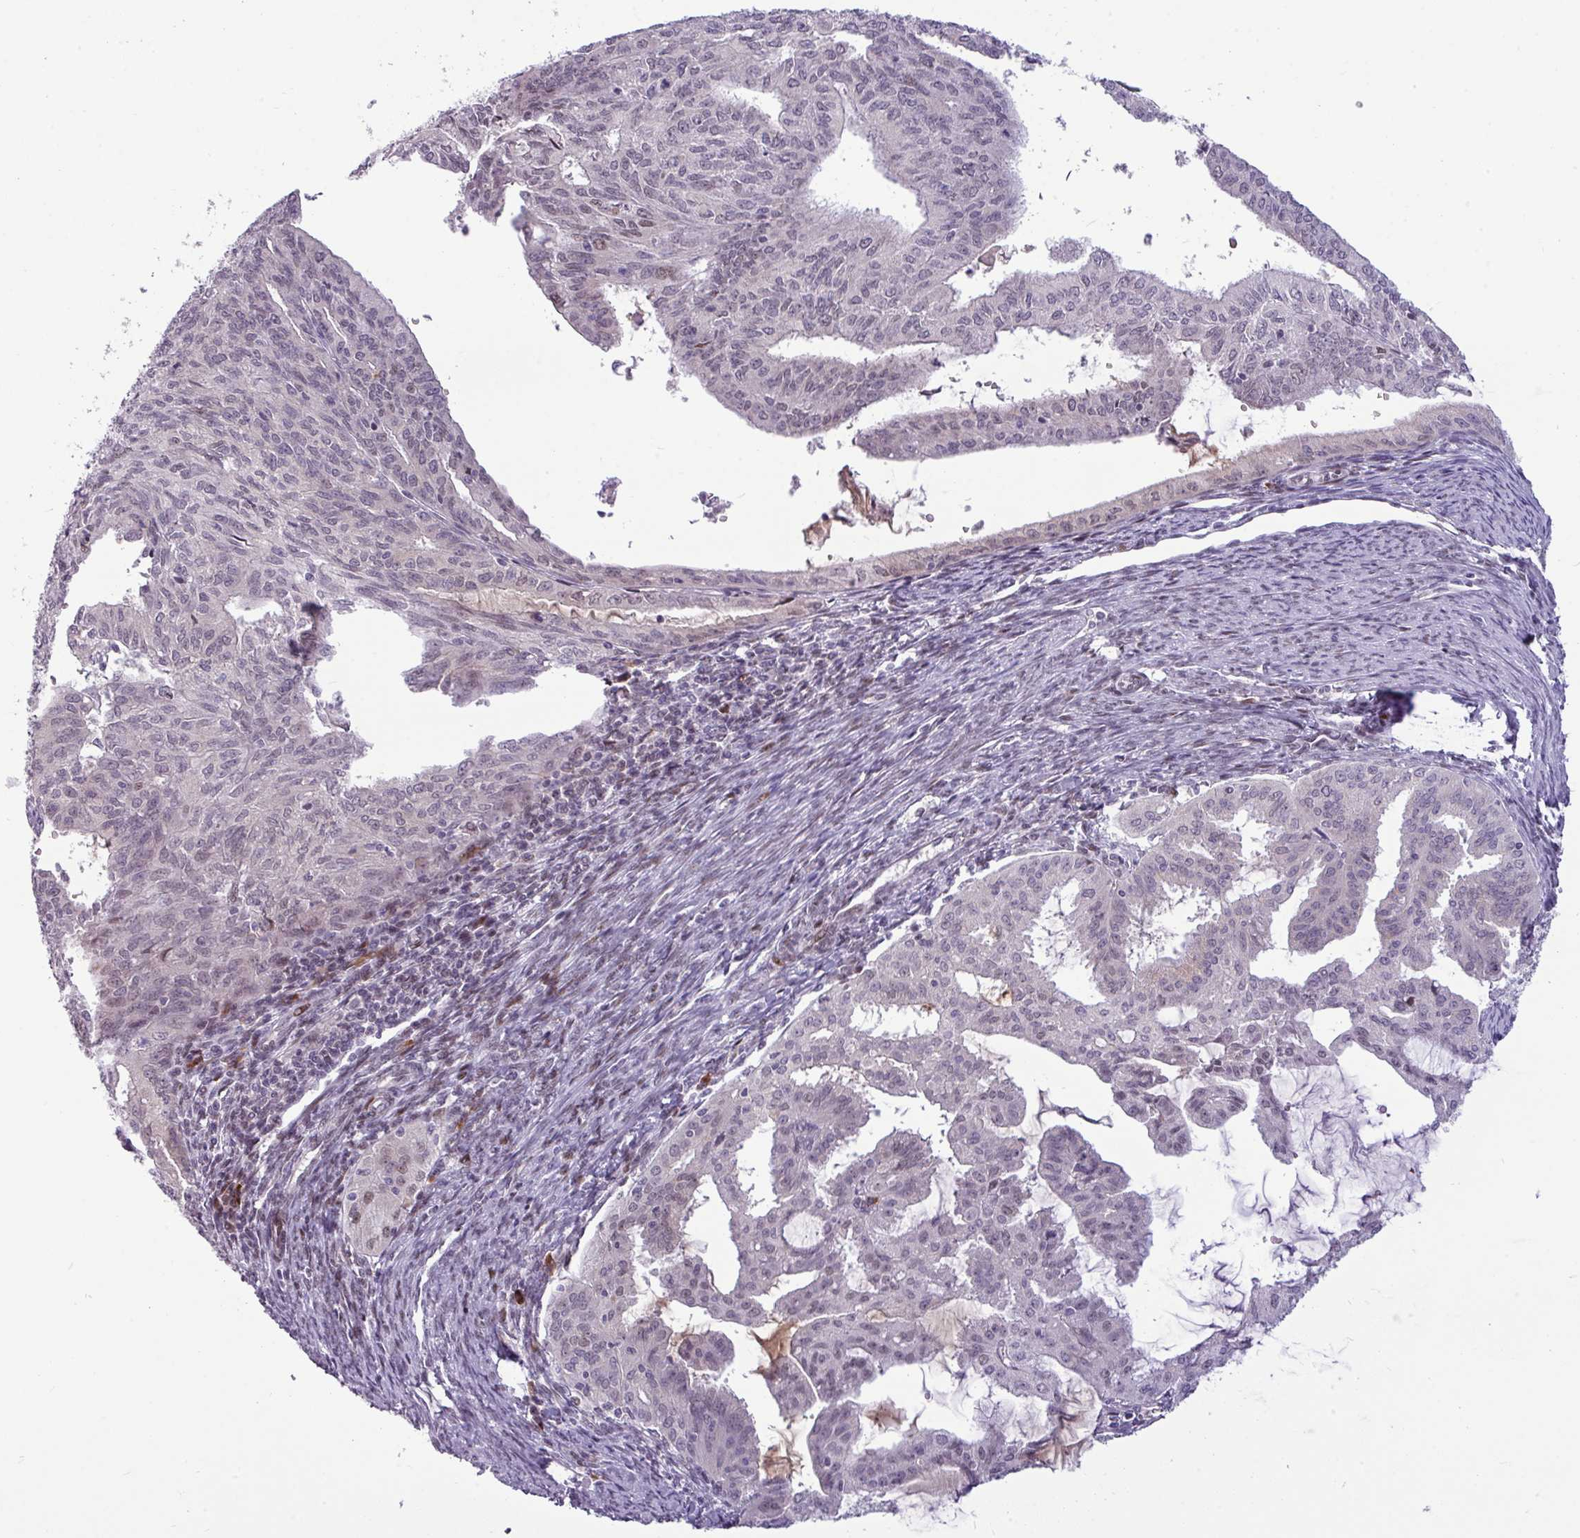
{"staining": {"intensity": "negative", "quantity": "none", "location": "none"}, "tissue": "endometrial cancer", "cell_type": "Tumor cells", "image_type": "cancer", "snomed": [{"axis": "morphology", "description": "Adenocarcinoma, NOS"}, {"axis": "topography", "description": "Endometrium"}], "caption": "IHC photomicrograph of neoplastic tissue: human endometrial cancer (adenocarcinoma) stained with DAB demonstrates no significant protein expression in tumor cells.", "gene": "SLC66A2", "patient": {"sex": "female", "age": 70}}